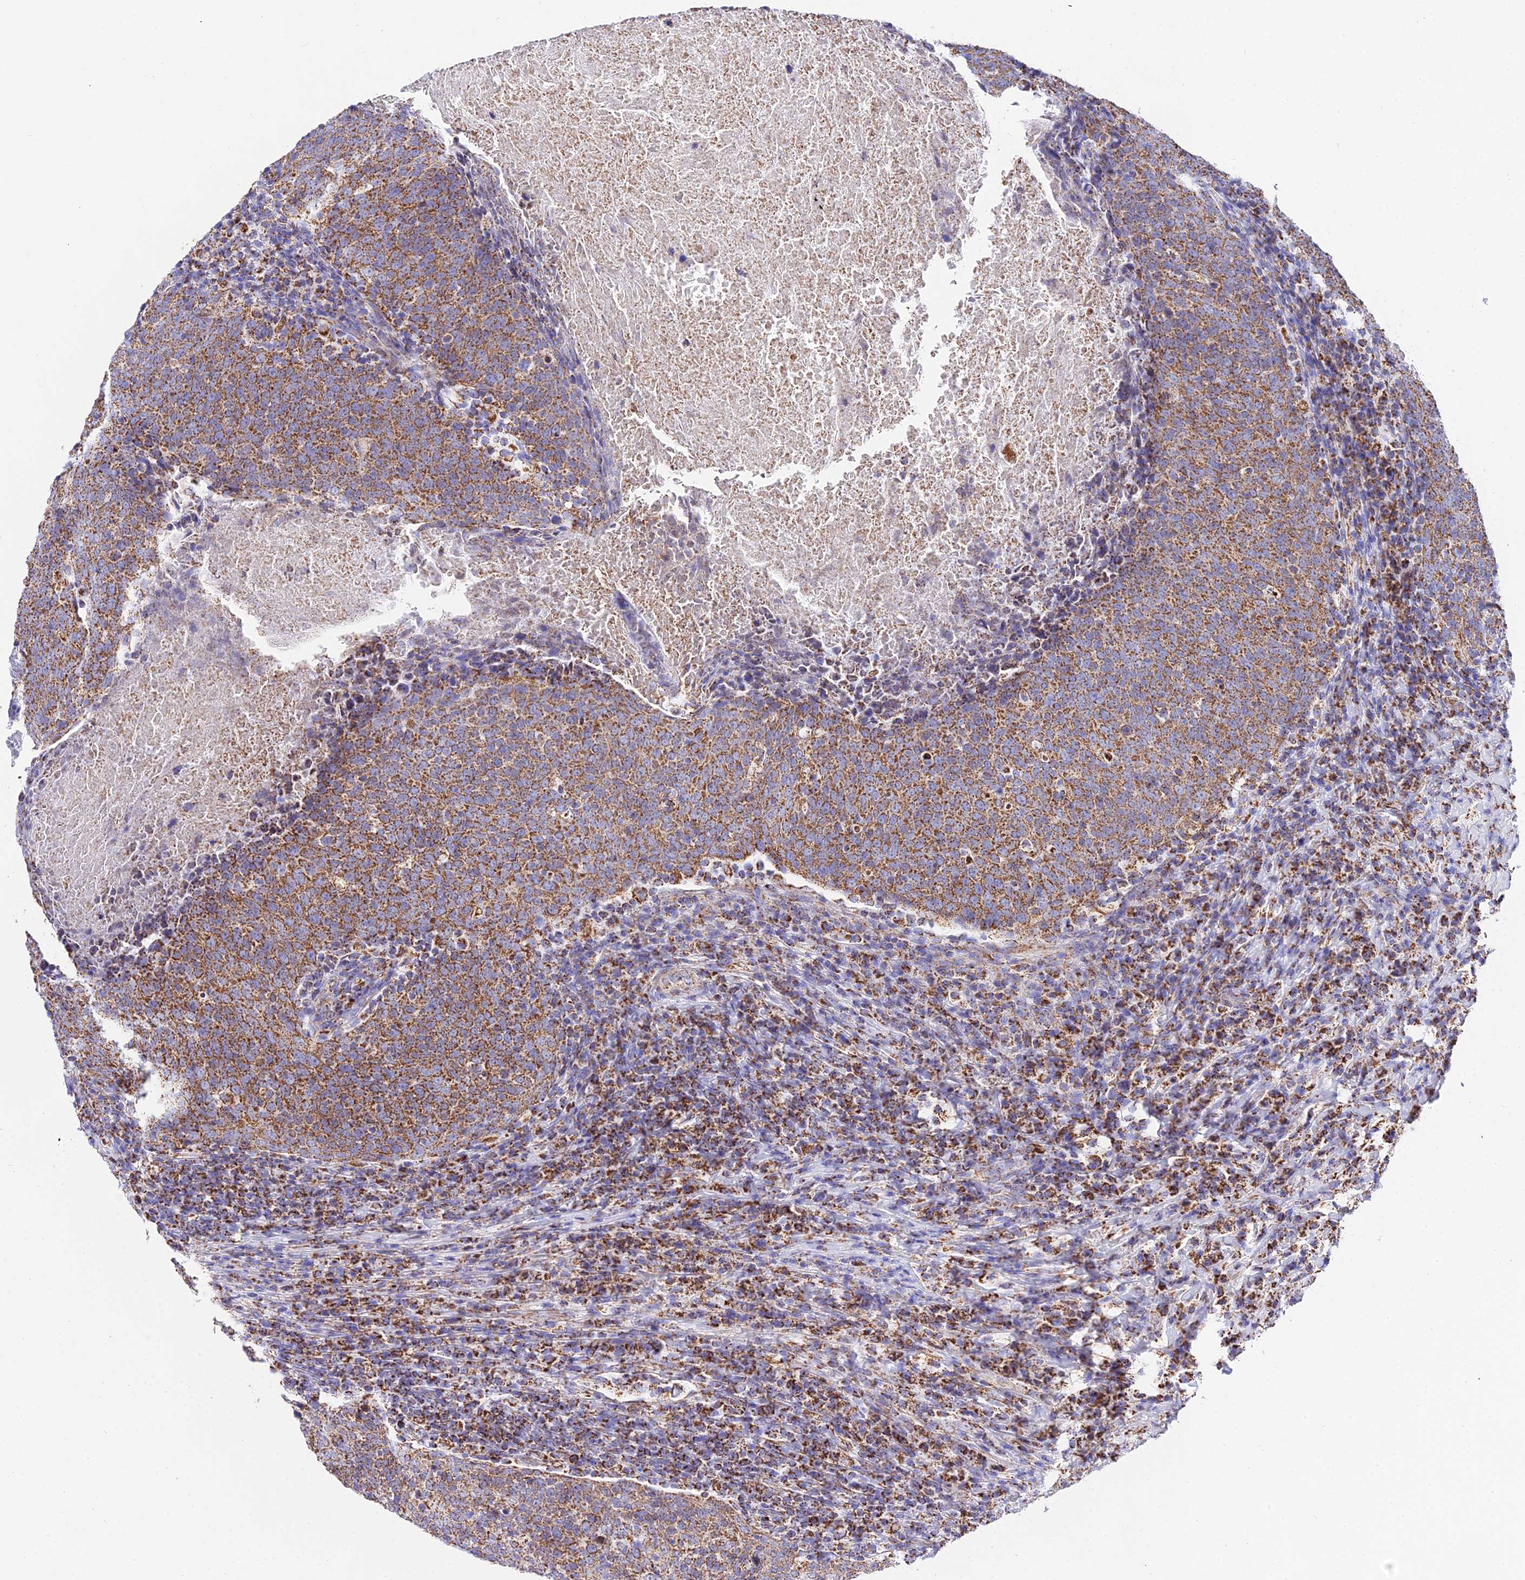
{"staining": {"intensity": "moderate", "quantity": ">75%", "location": "cytoplasmic/membranous"}, "tissue": "head and neck cancer", "cell_type": "Tumor cells", "image_type": "cancer", "snomed": [{"axis": "morphology", "description": "Squamous cell carcinoma, NOS"}, {"axis": "morphology", "description": "Squamous cell carcinoma, metastatic, NOS"}, {"axis": "topography", "description": "Lymph node"}, {"axis": "topography", "description": "Head-Neck"}], "caption": "Protein staining of head and neck cancer tissue shows moderate cytoplasmic/membranous staining in approximately >75% of tumor cells.", "gene": "ATP5PD", "patient": {"sex": "male", "age": 62}}